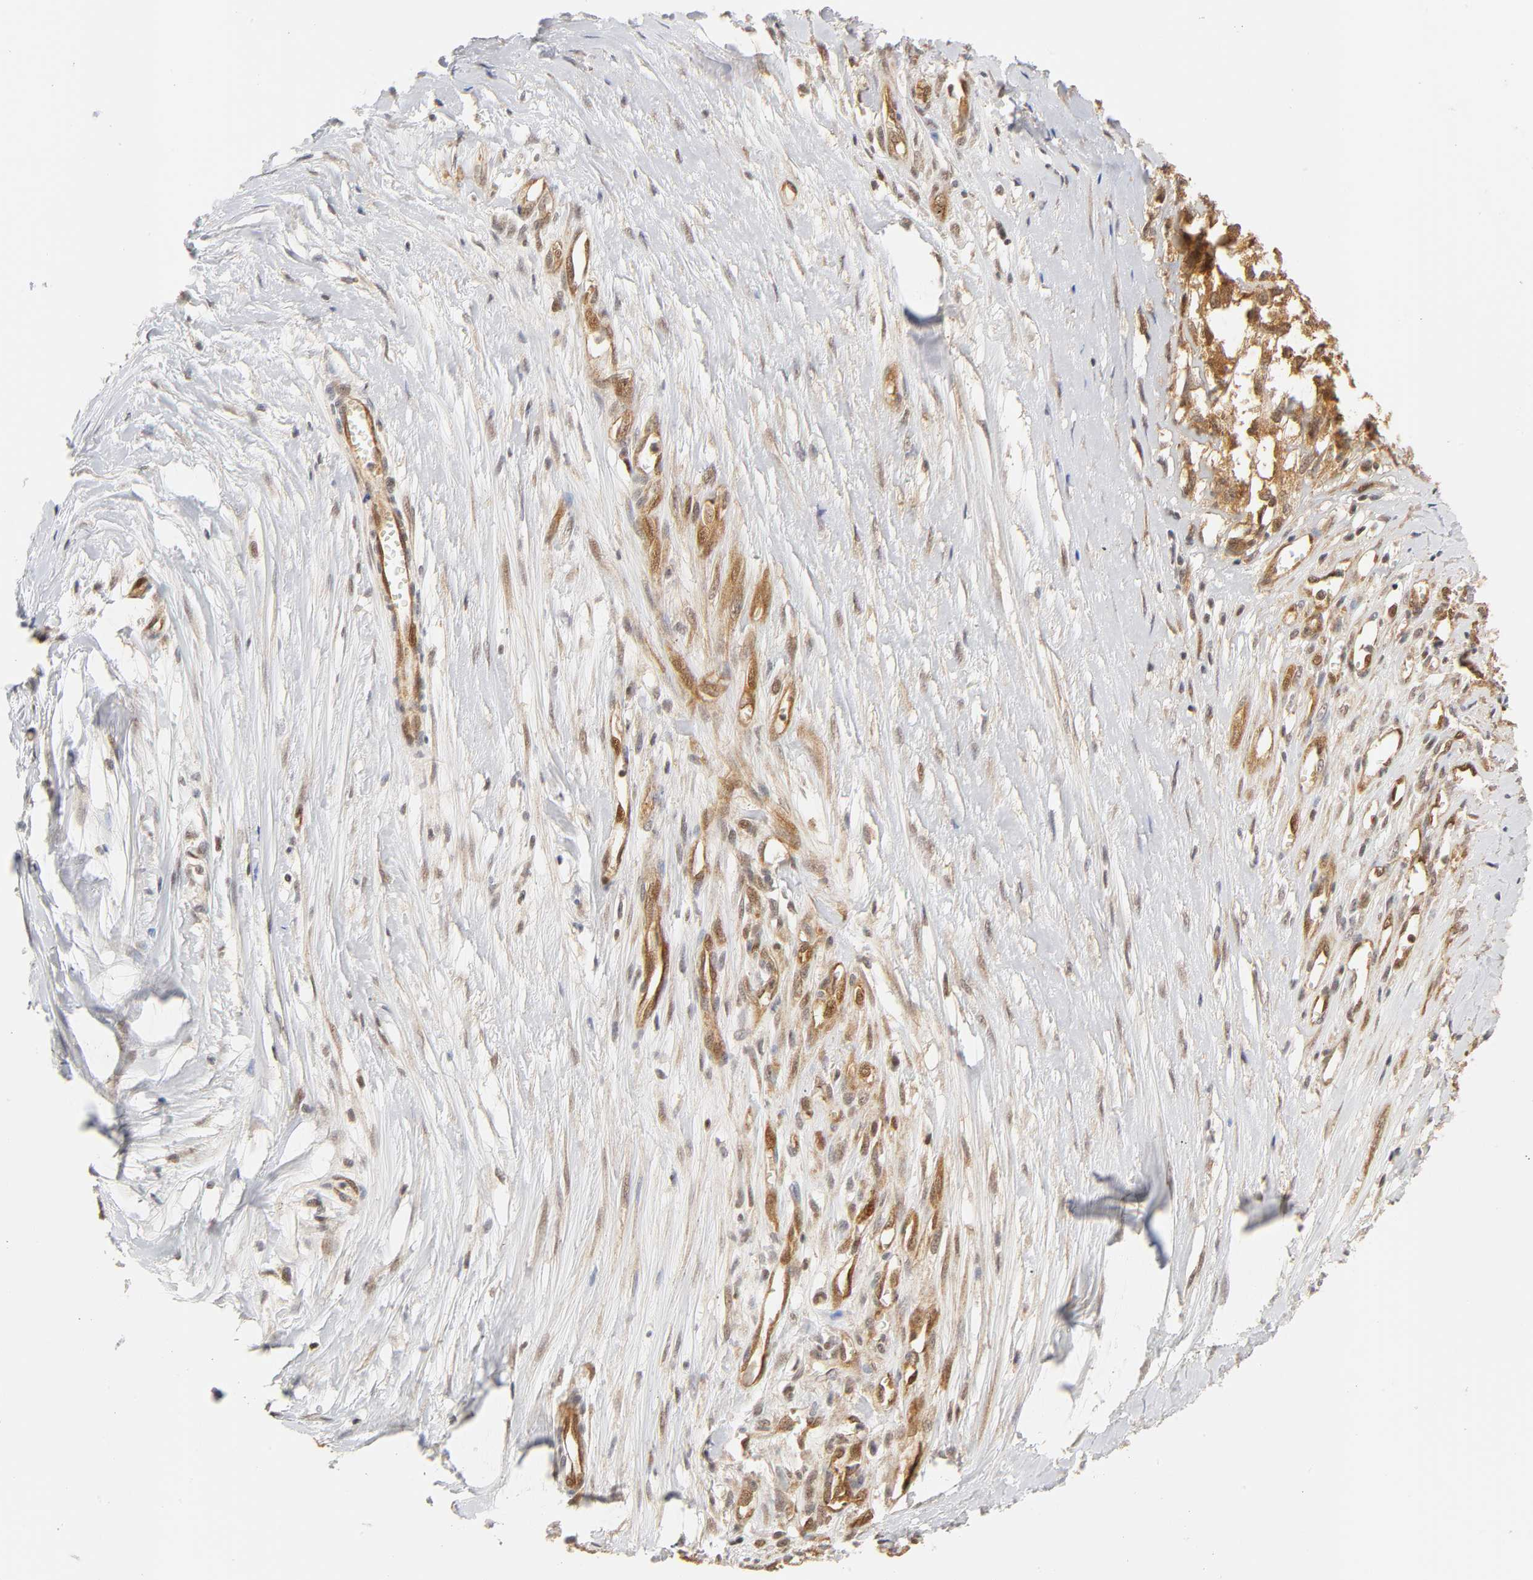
{"staining": {"intensity": "moderate", "quantity": ">75%", "location": "cytoplasmic/membranous,nuclear"}, "tissue": "melanoma", "cell_type": "Tumor cells", "image_type": "cancer", "snomed": [{"axis": "morphology", "description": "Malignant melanoma, Metastatic site"}, {"axis": "topography", "description": "Lymph node"}], "caption": "Protein staining of melanoma tissue reveals moderate cytoplasmic/membranous and nuclear positivity in about >75% of tumor cells.", "gene": "CDC37", "patient": {"sex": "male", "age": 59}}